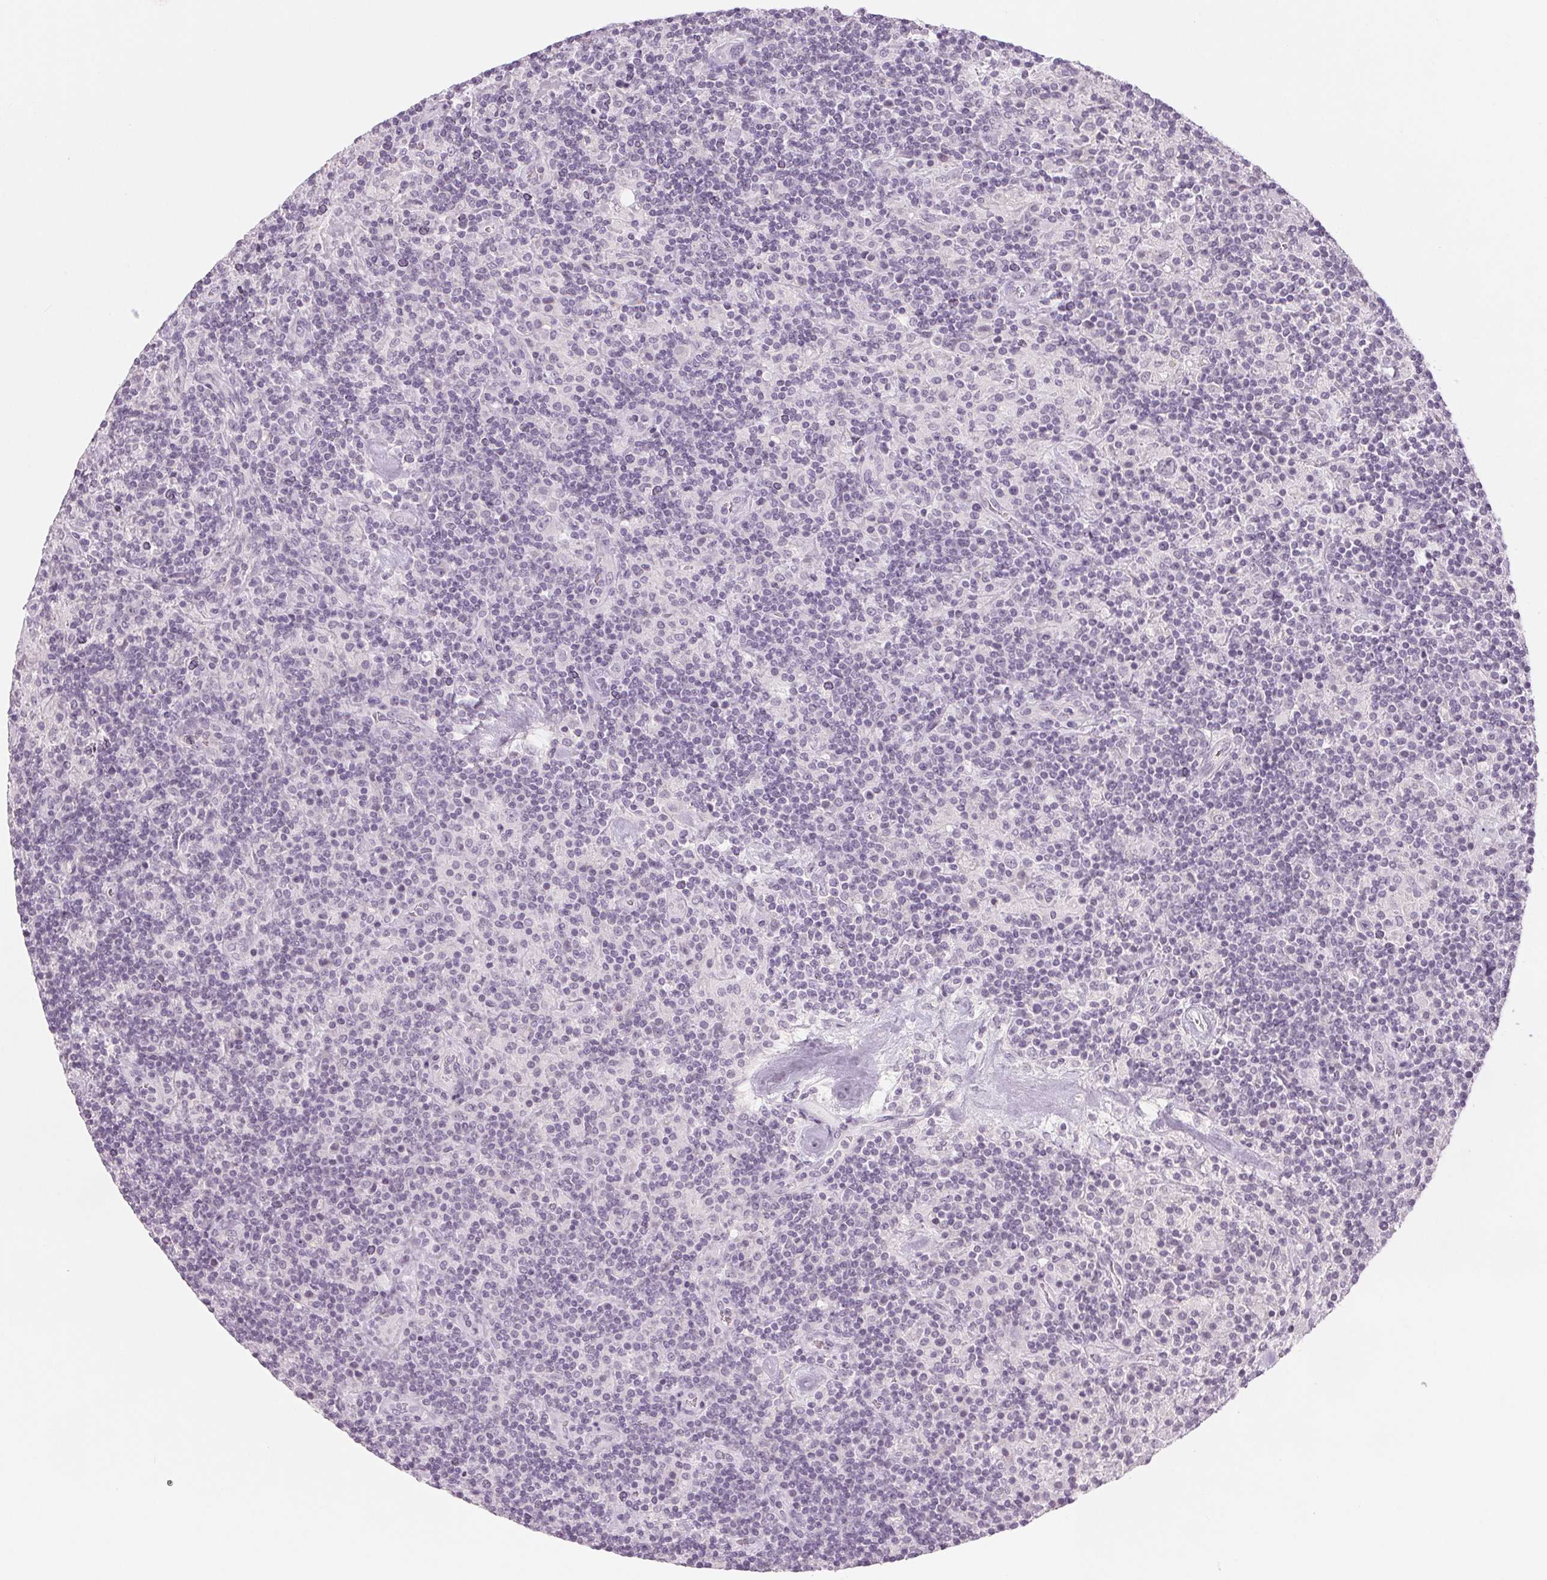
{"staining": {"intensity": "negative", "quantity": "none", "location": "none"}, "tissue": "lymphoma", "cell_type": "Tumor cells", "image_type": "cancer", "snomed": [{"axis": "morphology", "description": "Hodgkin's disease, NOS"}, {"axis": "topography", "description": "Lymph node"}], "caption": "Tumor cells show no significant protein staining in Hodgkin's disease. Brightfield microscopy of IHC stained with DAB (3,3'-diaminobenzidine) (brown) and hematoxylin (blue), captured at high magnification.", "gene": "EHHADH", "patient": {"sex": "male", "age": 70}}